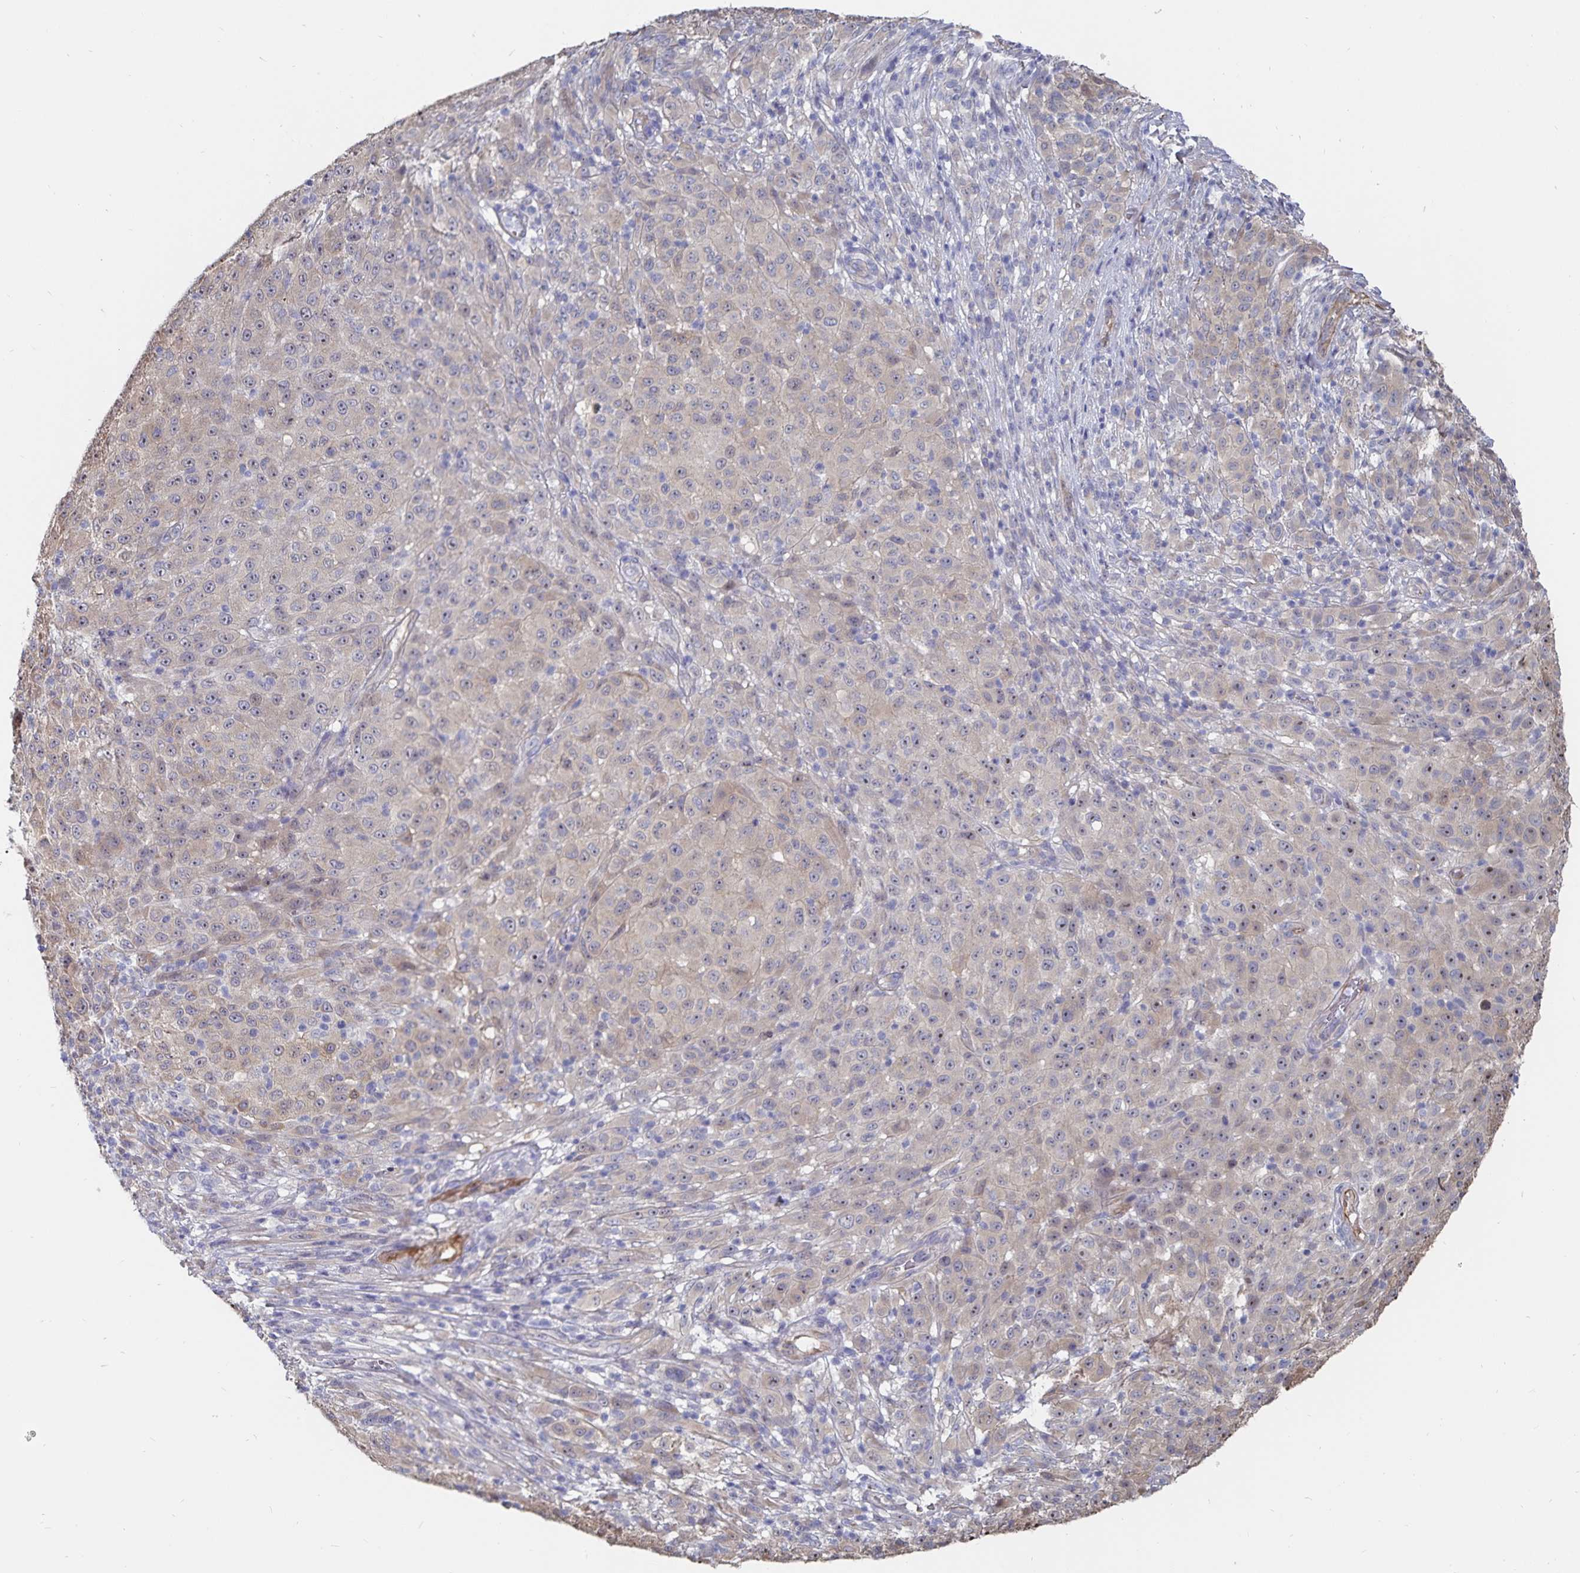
{"staining": {"intensity": "weak", "quantity": "<25%", "location": "cytoplasmic/membranous,nuclear"}, "tissue": "melanoma", "cell_type": "Tumor cells", "image_type": "cancer", "snomed": [{"axis": "morphology", "description": "Malignant melanoma, NOS"}, {"axis": "topography", "description": "Skin"}], "caption": "This is an immunohistochemistry micrograph of malignant melanoma. There is no staining in tumor cells.", "gene": "SSTR1", "patient": {"sex": "male", "age": 73}}